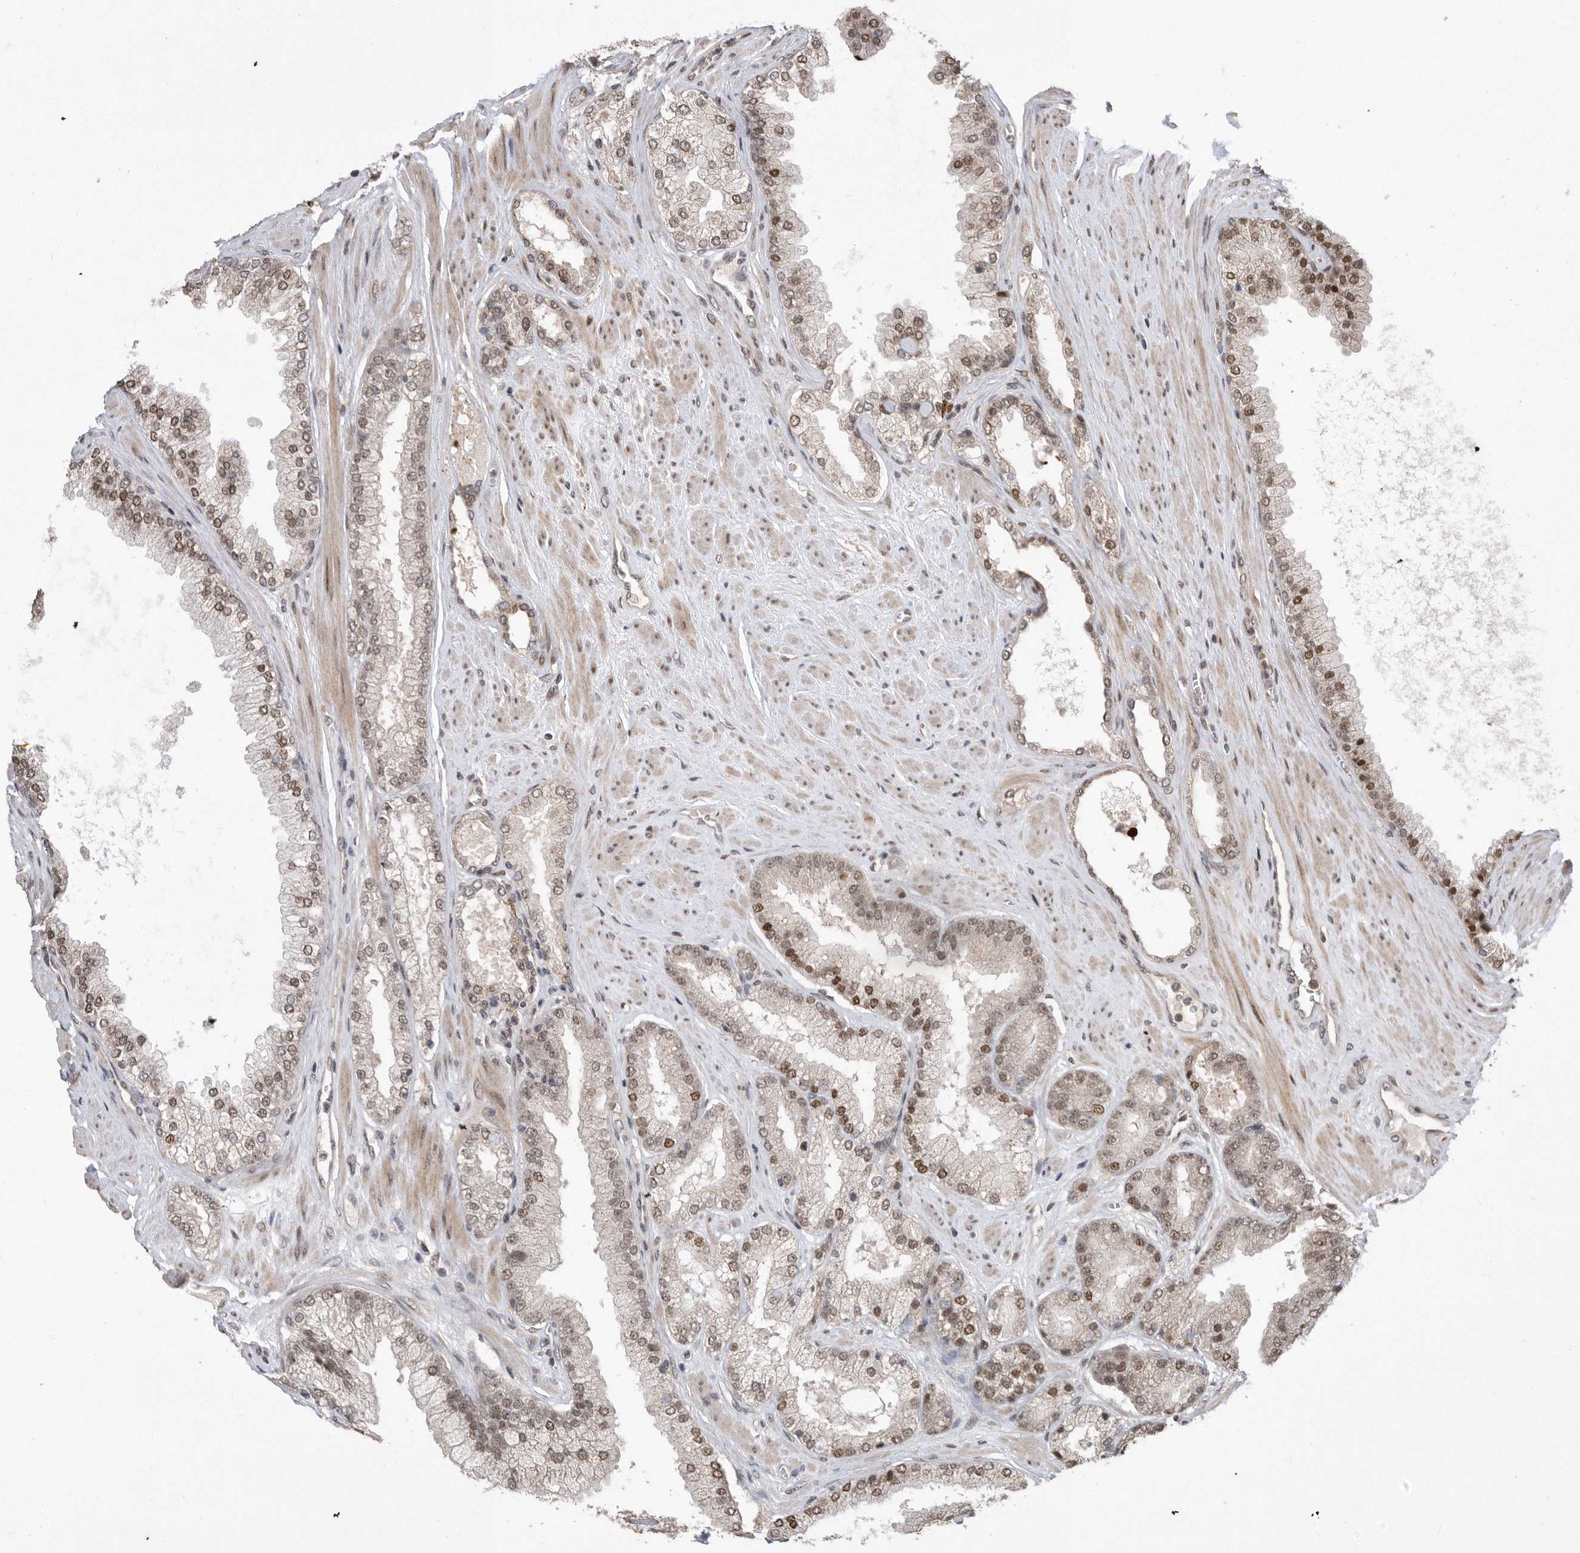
{"staining": {"intensity": "moderate", "quantity": "<25%", "location": "nuclear"}, "tissue": "prostate cancer", "cell_type": "Tumor cells", "image_type": "cancer", "snomed": [{"axis": "morphology", "description": "Adenocarcinoma, High grade"}, {"axis": "topography", "description": "Prostate"}], "caption": "Human high-grade adenocarcinoma (prostate) stained with a brown dye demonstrates moderate nuclear positive staining in about <25% of tumor cells.", "gene": "TDRD3", "patient": {"sex": "male", "age": 58}}